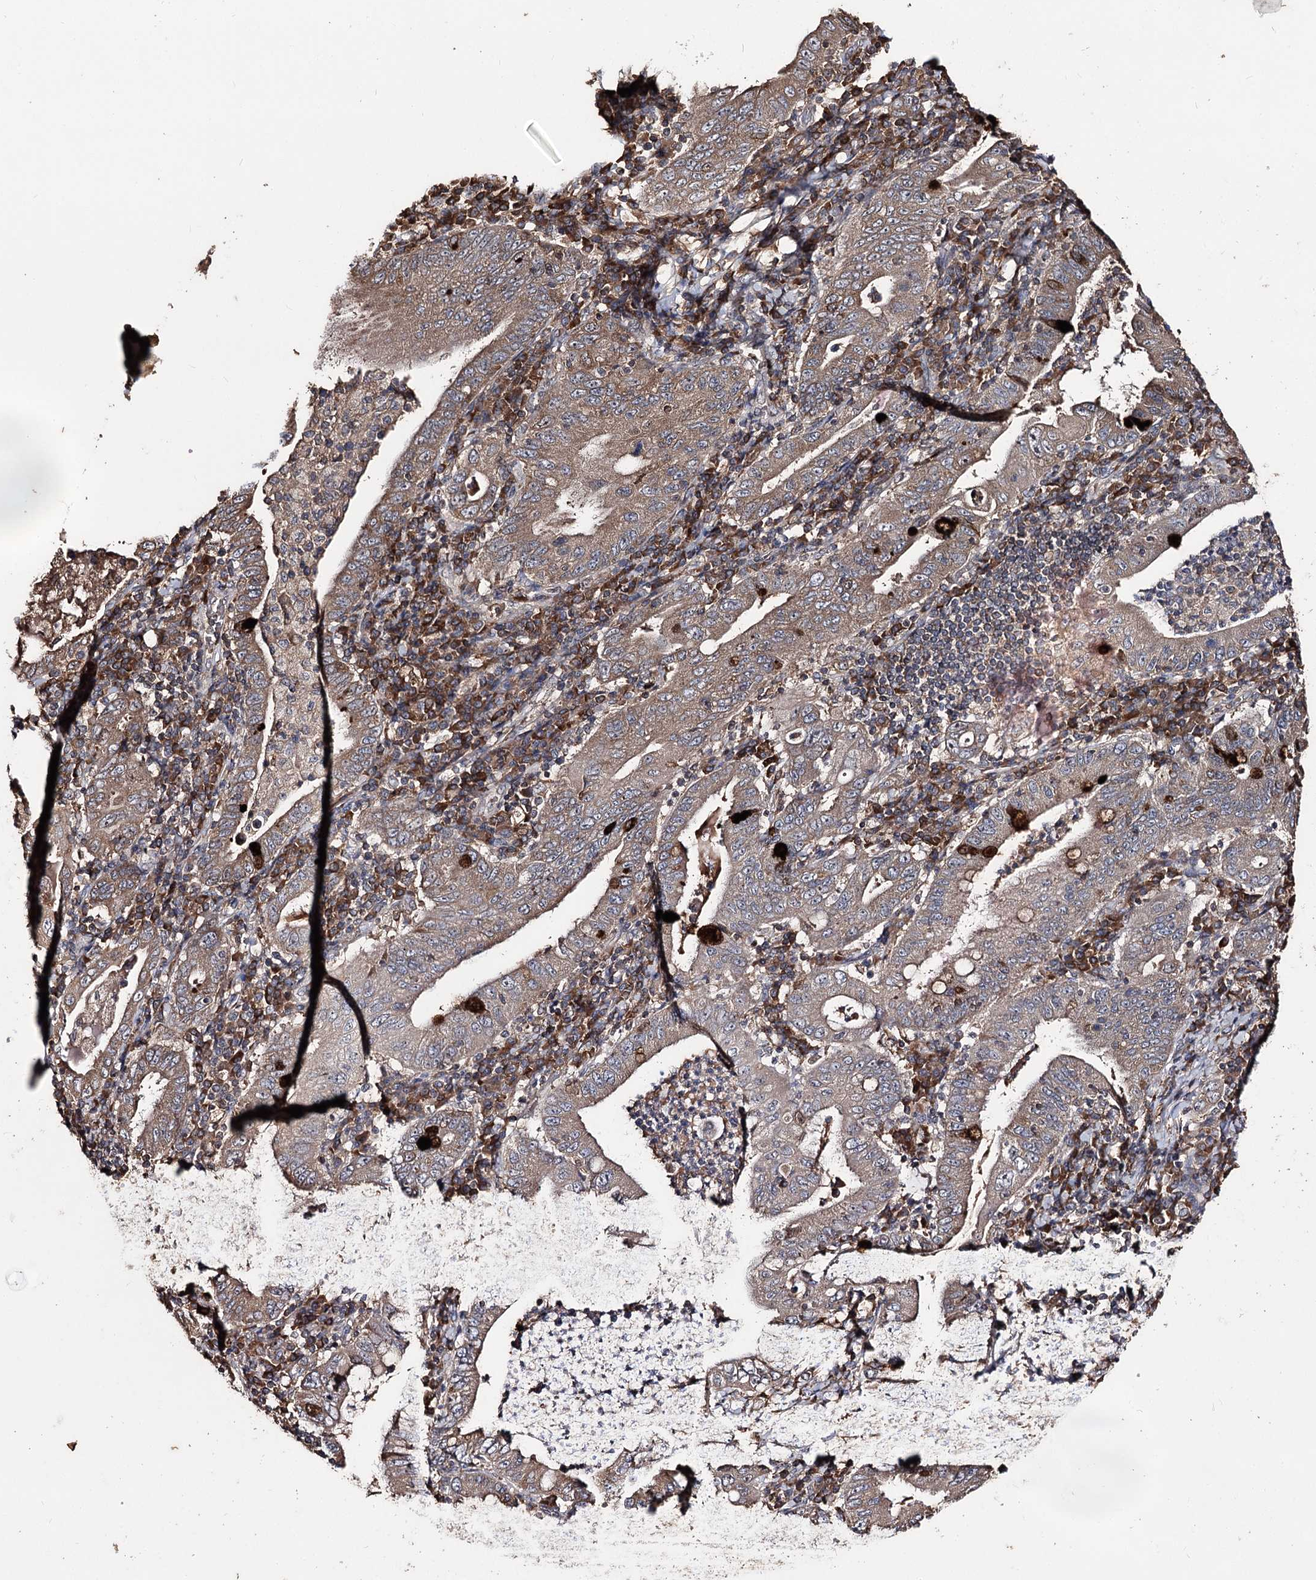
{"staining": {"intensity": "moderate", "quantity": ">75%", "location": "cytoplasmic/membranous"}, "tissue": "stomach cancer", "cell_type": "Tumor cells", "image_type": "cancer", "snomed": [{"axis": "morphology", "description": "Normal tissue, NOS"}, {"axis": "morphology", "description": "Adenocarcinoma, NOS"}, {"axis": "topography", "description": "Esophagus"}, {"axis": "topography", "description": "Stomach, upper"}, {"axis": "topography", "description": "Peripheral nerve tissue"}], "caption": "This is a photomicrograph of immunohistochemistry (IHC) staining of adenocarcinoma (stomach), which shows moderate staining in the cytoplasmic/membranous of tumor cells.", "gene": "FAM53B", "patient": {"sex": "male", "age": 62}}